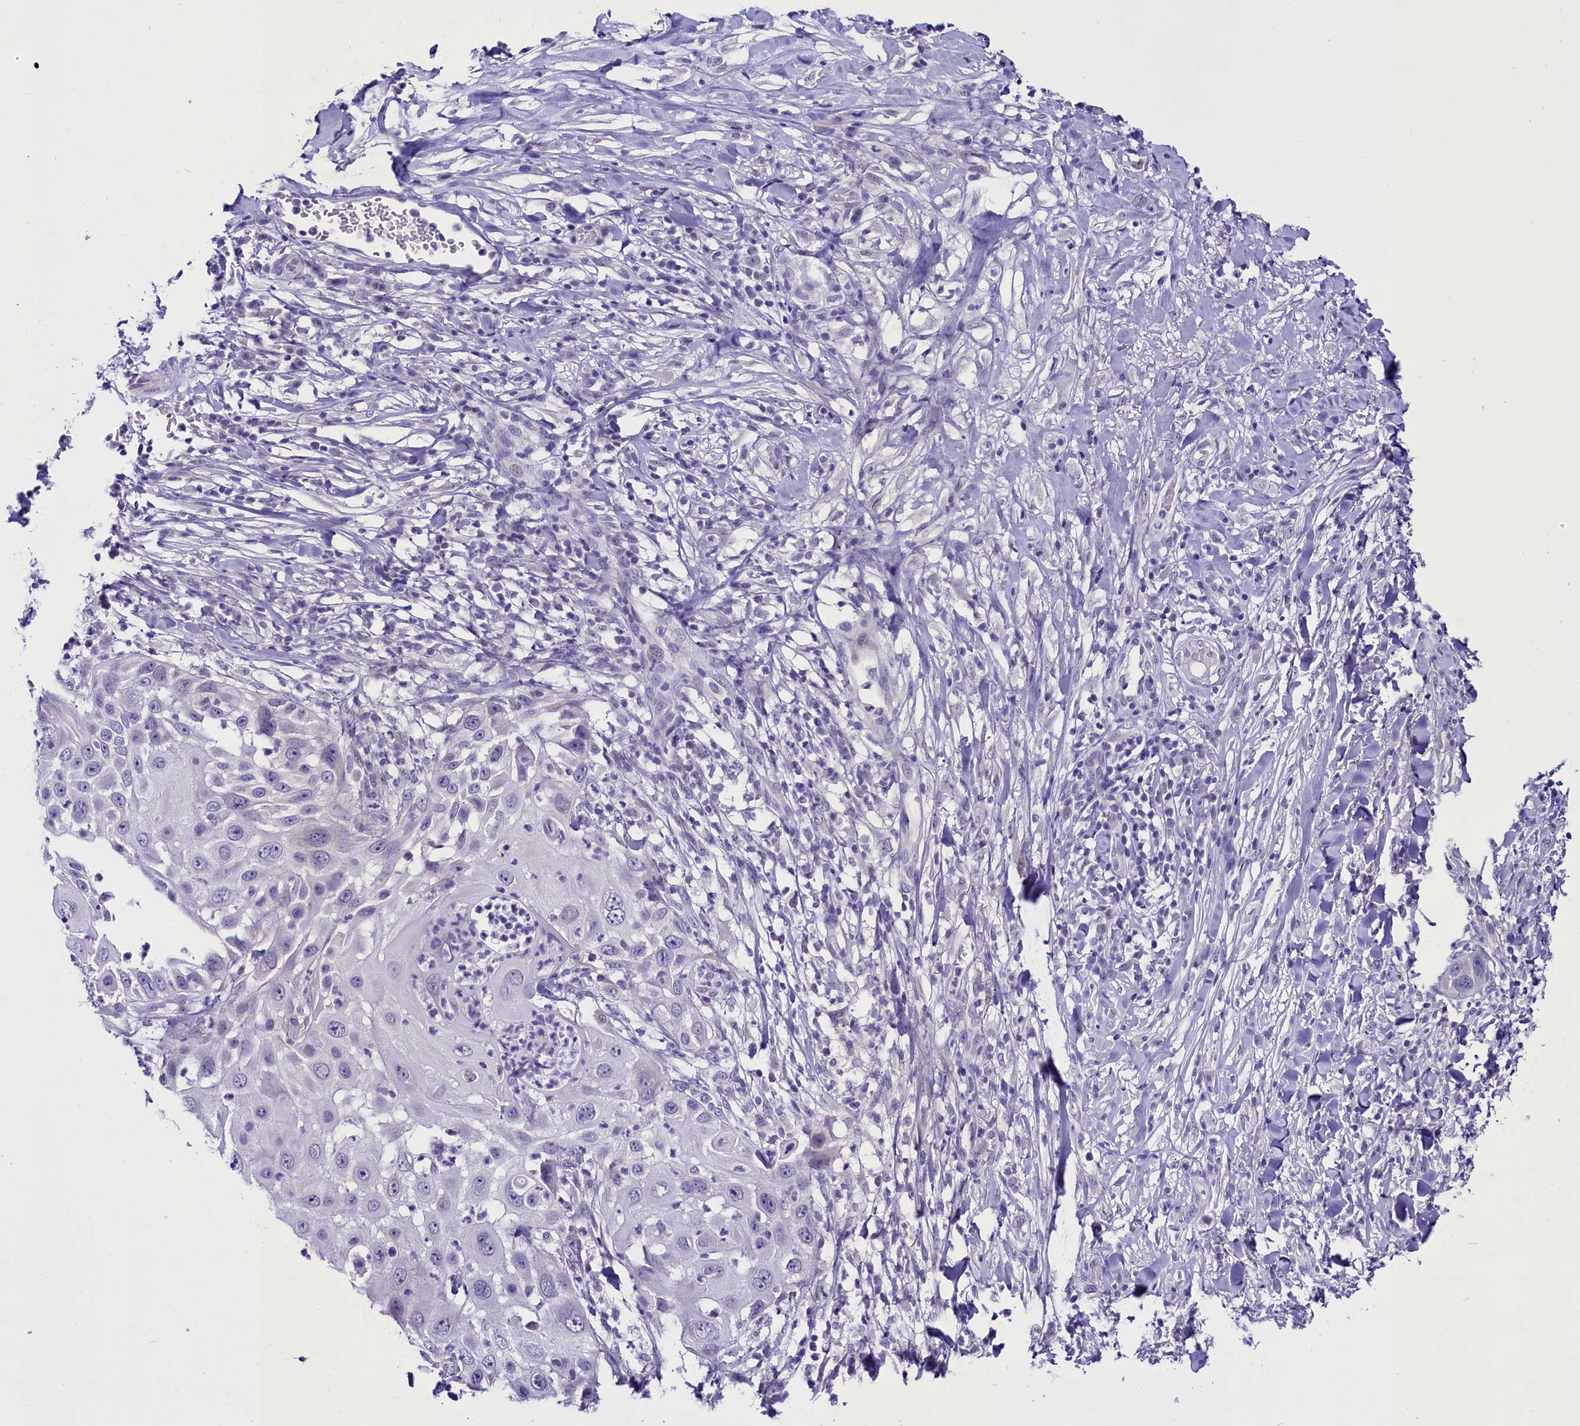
{"staining": {"intensity": "negative", "quantity": "none", "location": "none"}, "tissue": "skin cancer", "cell_type": "Tumor cells", "image_type": "cancer", "snomed": [{"axis": "morphology", "description": "Squamous cell carcinoma, NOS"}, {"axis": "topography", "description": "Skin"}], "caption": "DAB immunohistochemical staining of skin cancer demonstrates no significant expression in tumor cells. (DAB (3,3'-diaminobenzidine) immunohistochemistry visualized using brightfield microscopy, high magnification).", "gene": "OSGEP", "patient": {"sex": "female", "age": 44}}